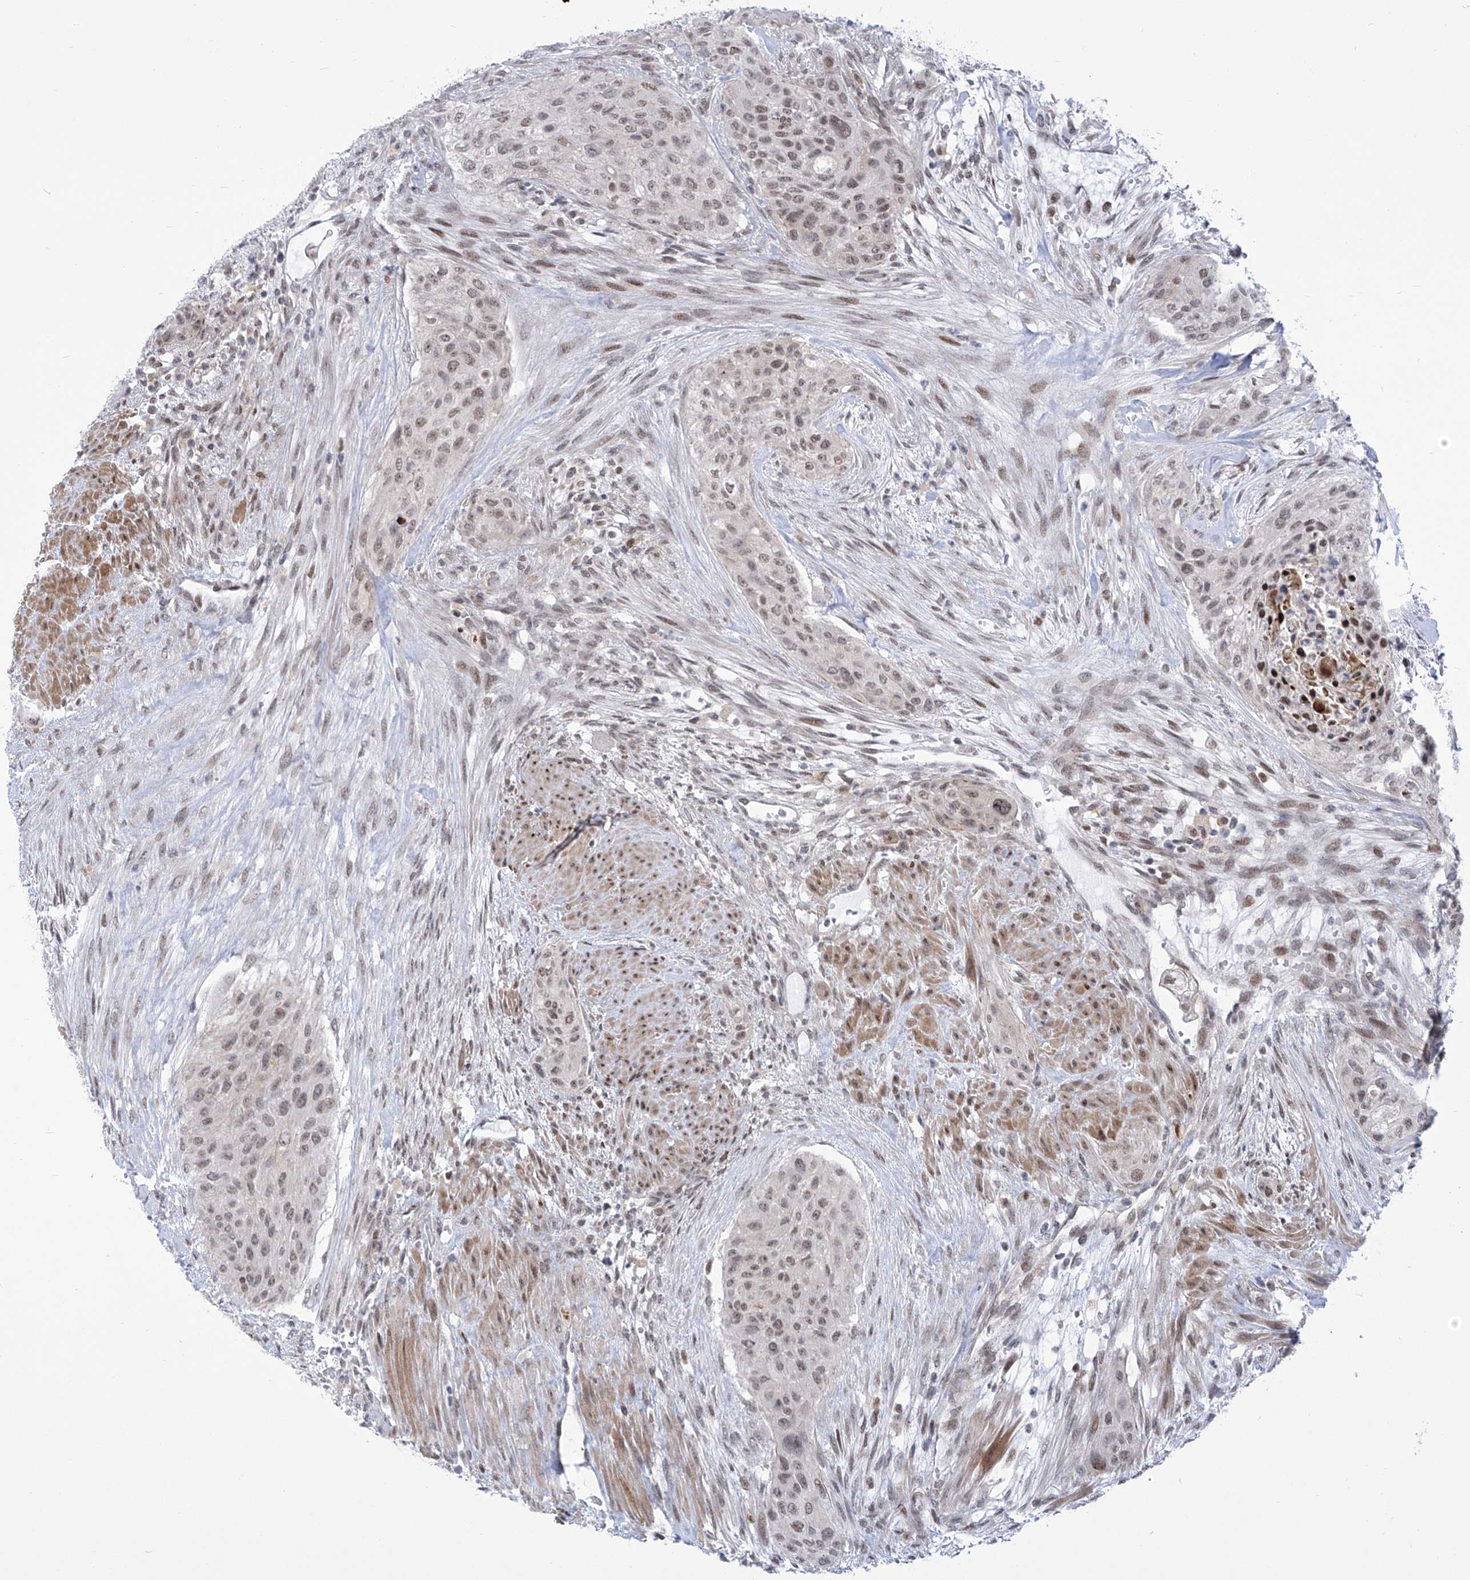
{"staining": {"intensity": "weak", "quantity": ">75%", "location": "nuclear"}, "tissue": "urothelial cancer", "cell_type": "Tumor cells", "image_type": "cancer", "snomed": [{"axis": "morphology", "description": "Urothelial carcinoma, High grade"}, {"axis": "topography", "description": "Urinary bladder"}], "caption": "Human urothelial cancer stained with a brown dye shows weak nuclear positive expression in about >75% of tumor cells.", "gene": "CEP290", "patient": {"sex": "male", "age": 35}}